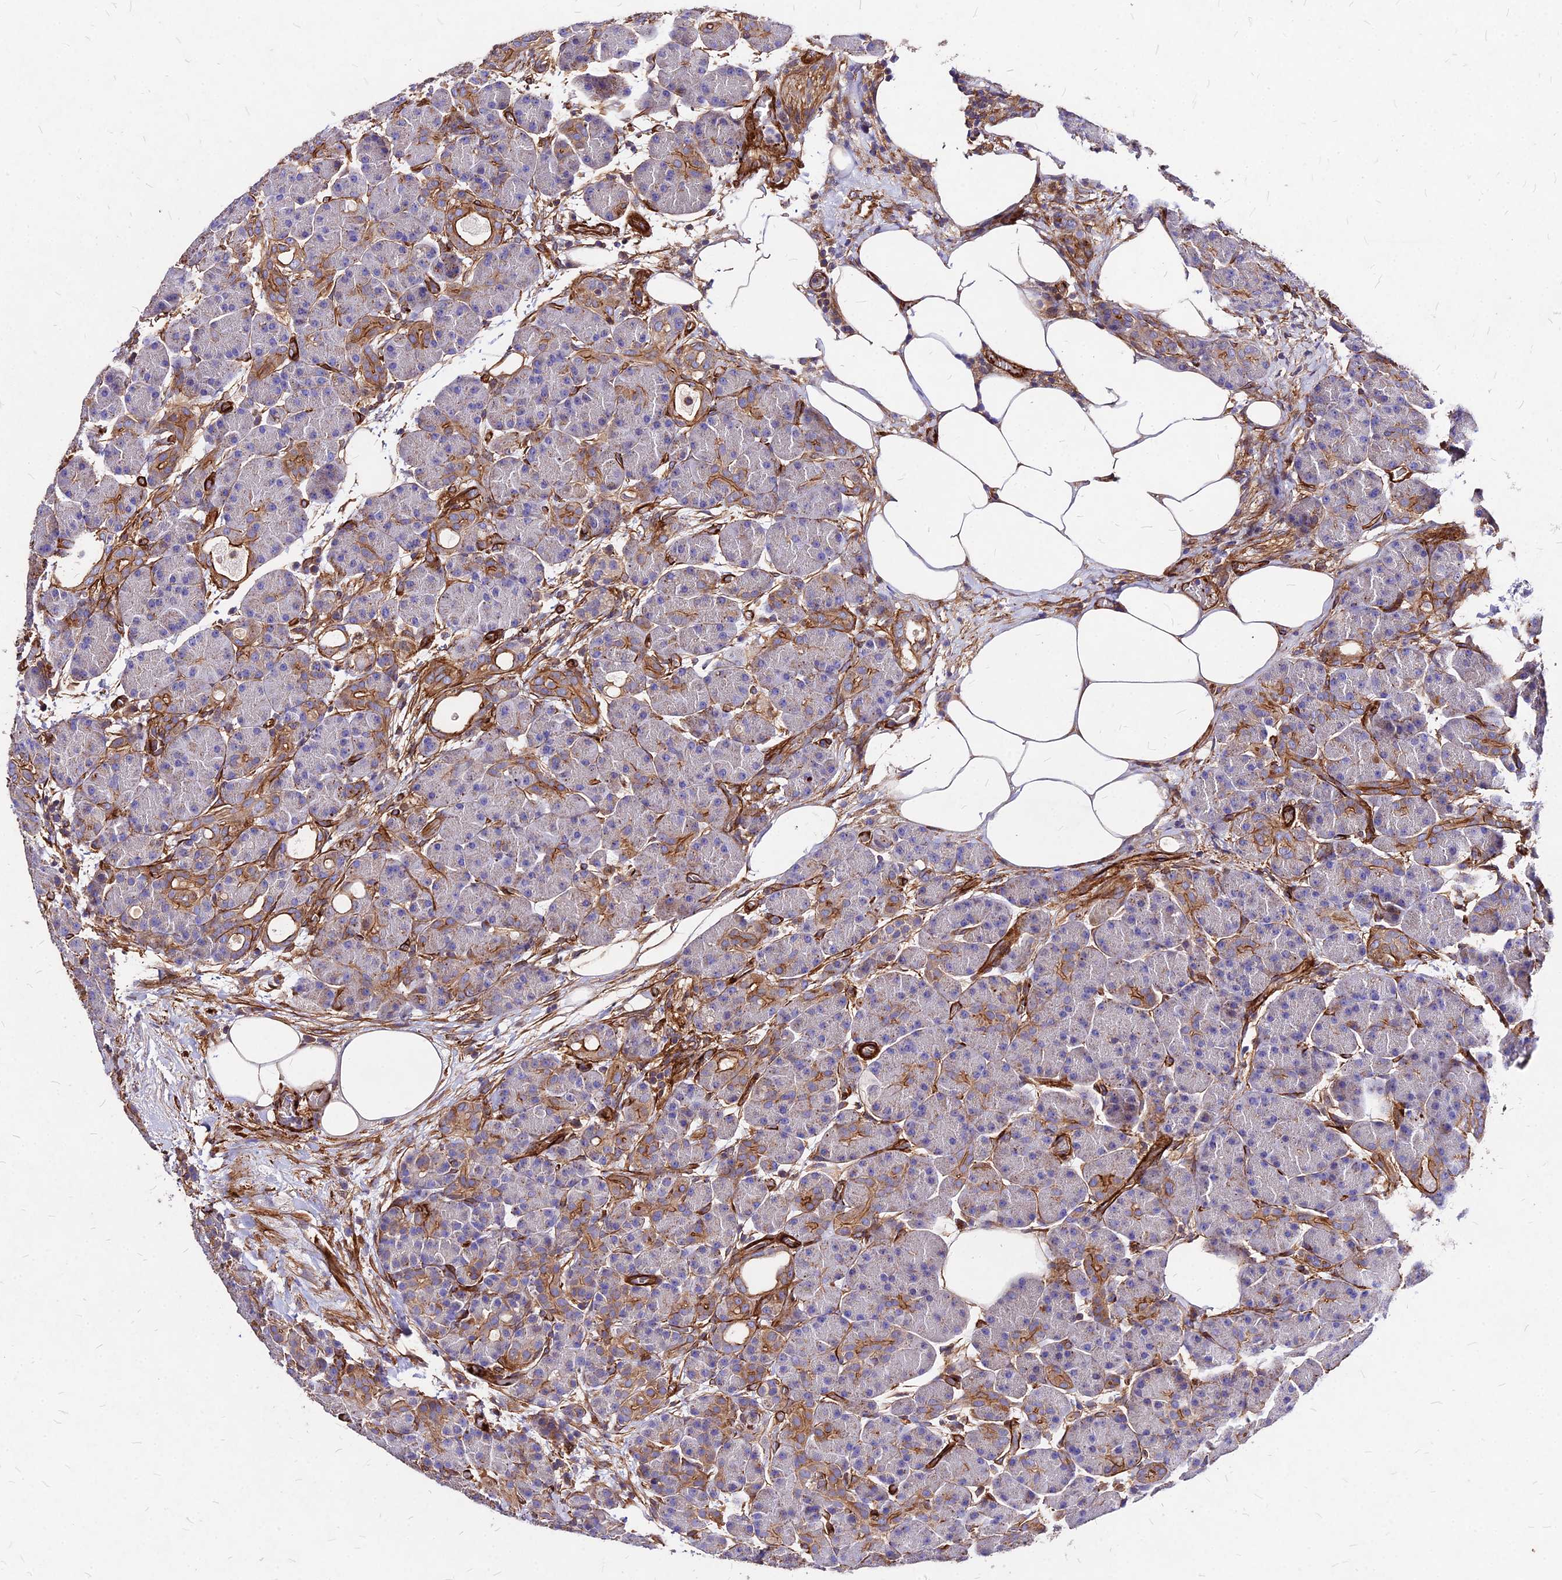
{"staining": {"intensity": "moderate", "quantity": "<25%", "location": "cytoplasmic/membranous"}, "tissue": "pancreas", "cell_type": "Exocrine glandular cells", "image_type": "normal", "snomed": [{"axis": "morphology", "description": "Normal tissue, NOS"}, {"axis": "topography", "description": "Pancreas"}], "caption": "Moderate cytoplasmic/membranous staining for a protein is seen in about <25% of exocrine glandular cells of unremarkable pancreas using immunohistochemistry (IHC).", "gene": "EFCC1", "patient": {"sex": "male", "age": 63}}